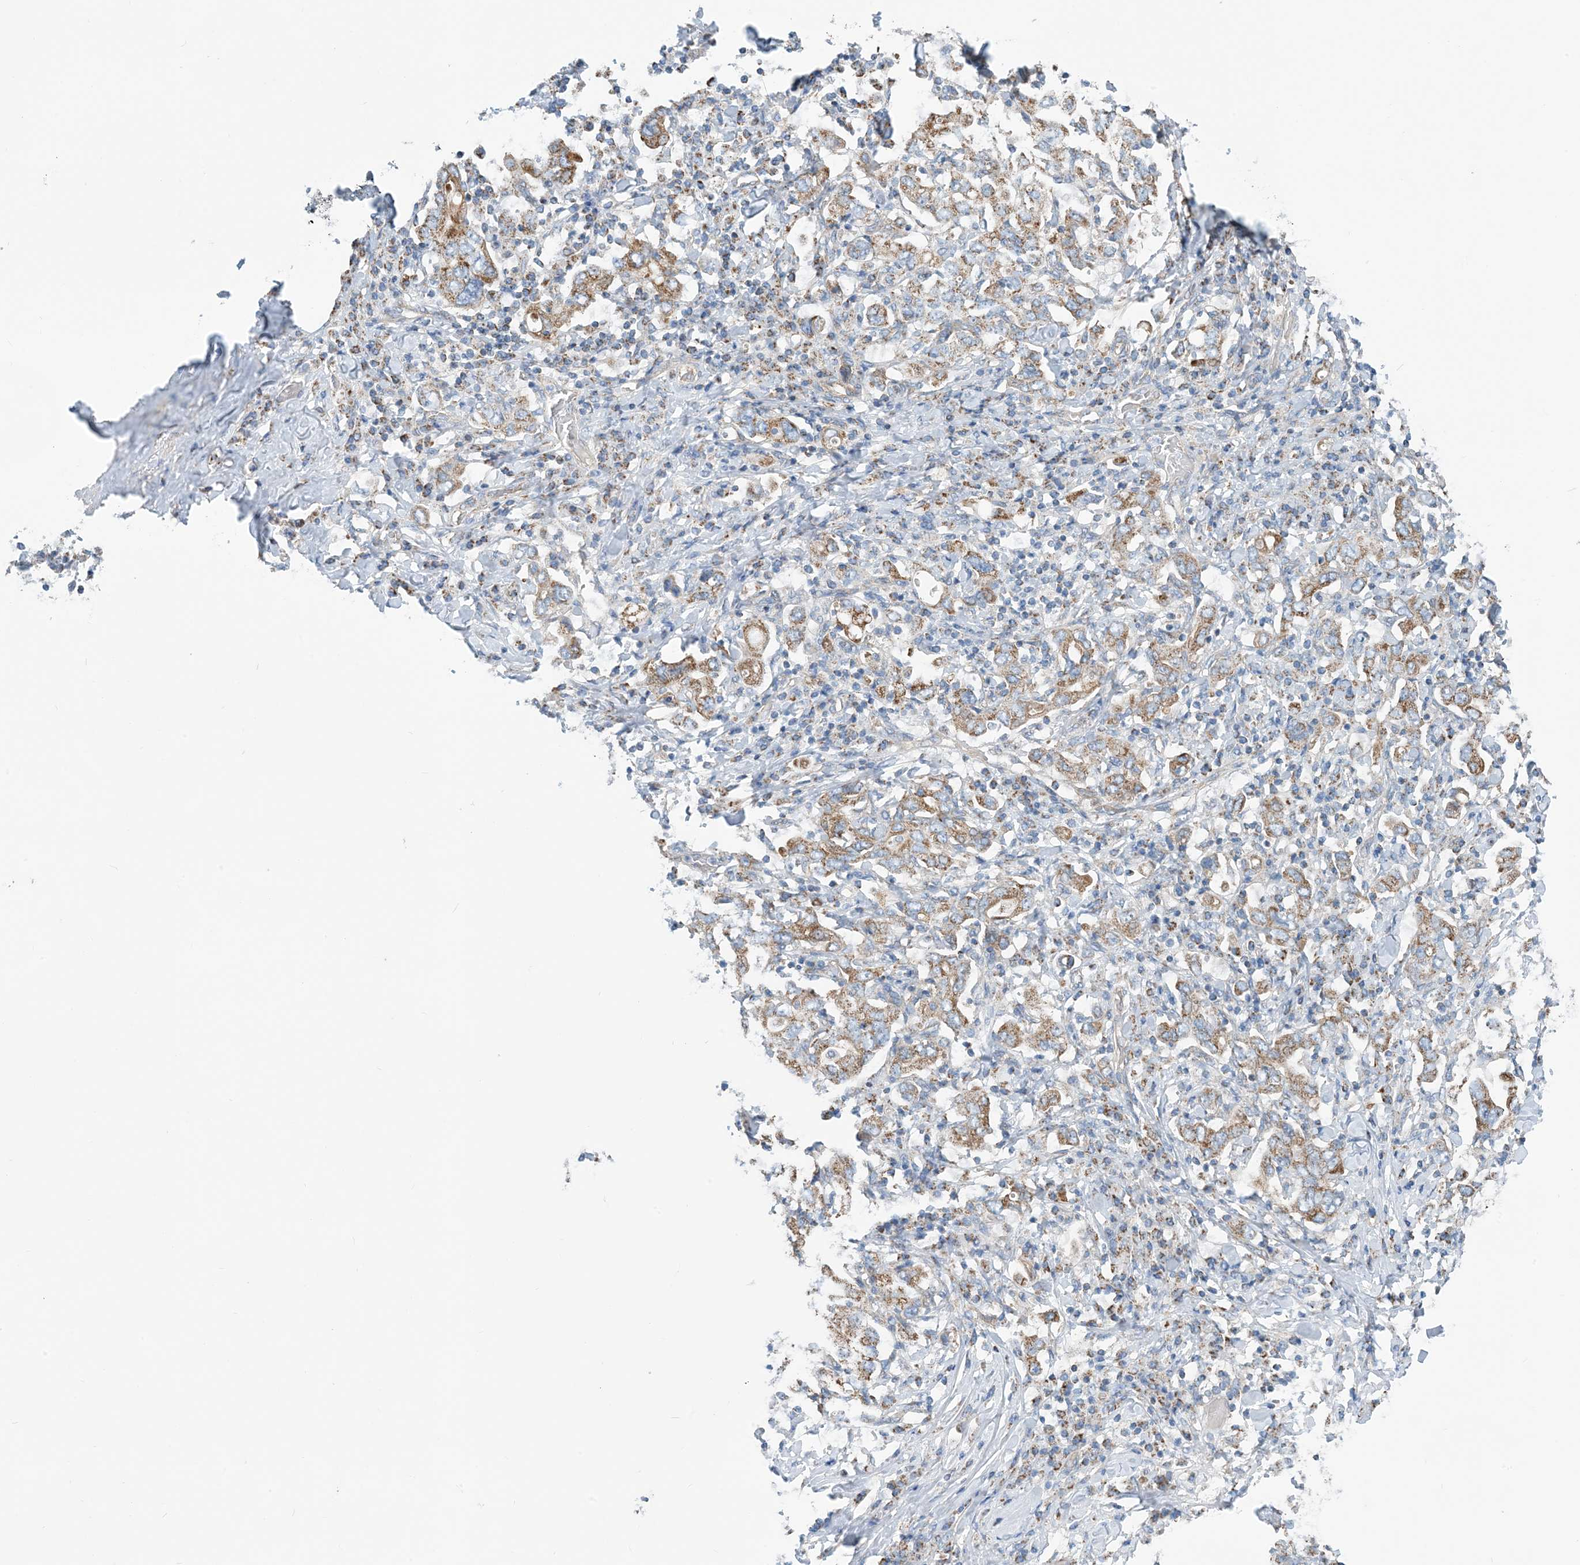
{"staining": {"intensity": "moderate", "quantity": ">75%", "location": "cytoplasmic/membranous"}, "tissue": "stomach cancer", "cell_type": "Tumor cells", "image_type": "cancer", "snomed": [{"axis": "morphology", "description": "Adenocarcinoma, NOS"}, {"axis": "topography", "description": "Stomach, upper"}], "caption": "This is an image of immunohistochemistry (IHC) staining of adenocarcinoma (stomach), which shows moderate expression in the cytoplasmic/membranous of tumor cells.", "gene": "PHOSPHO2", "patient": {"sex": "male", "age": 62}}